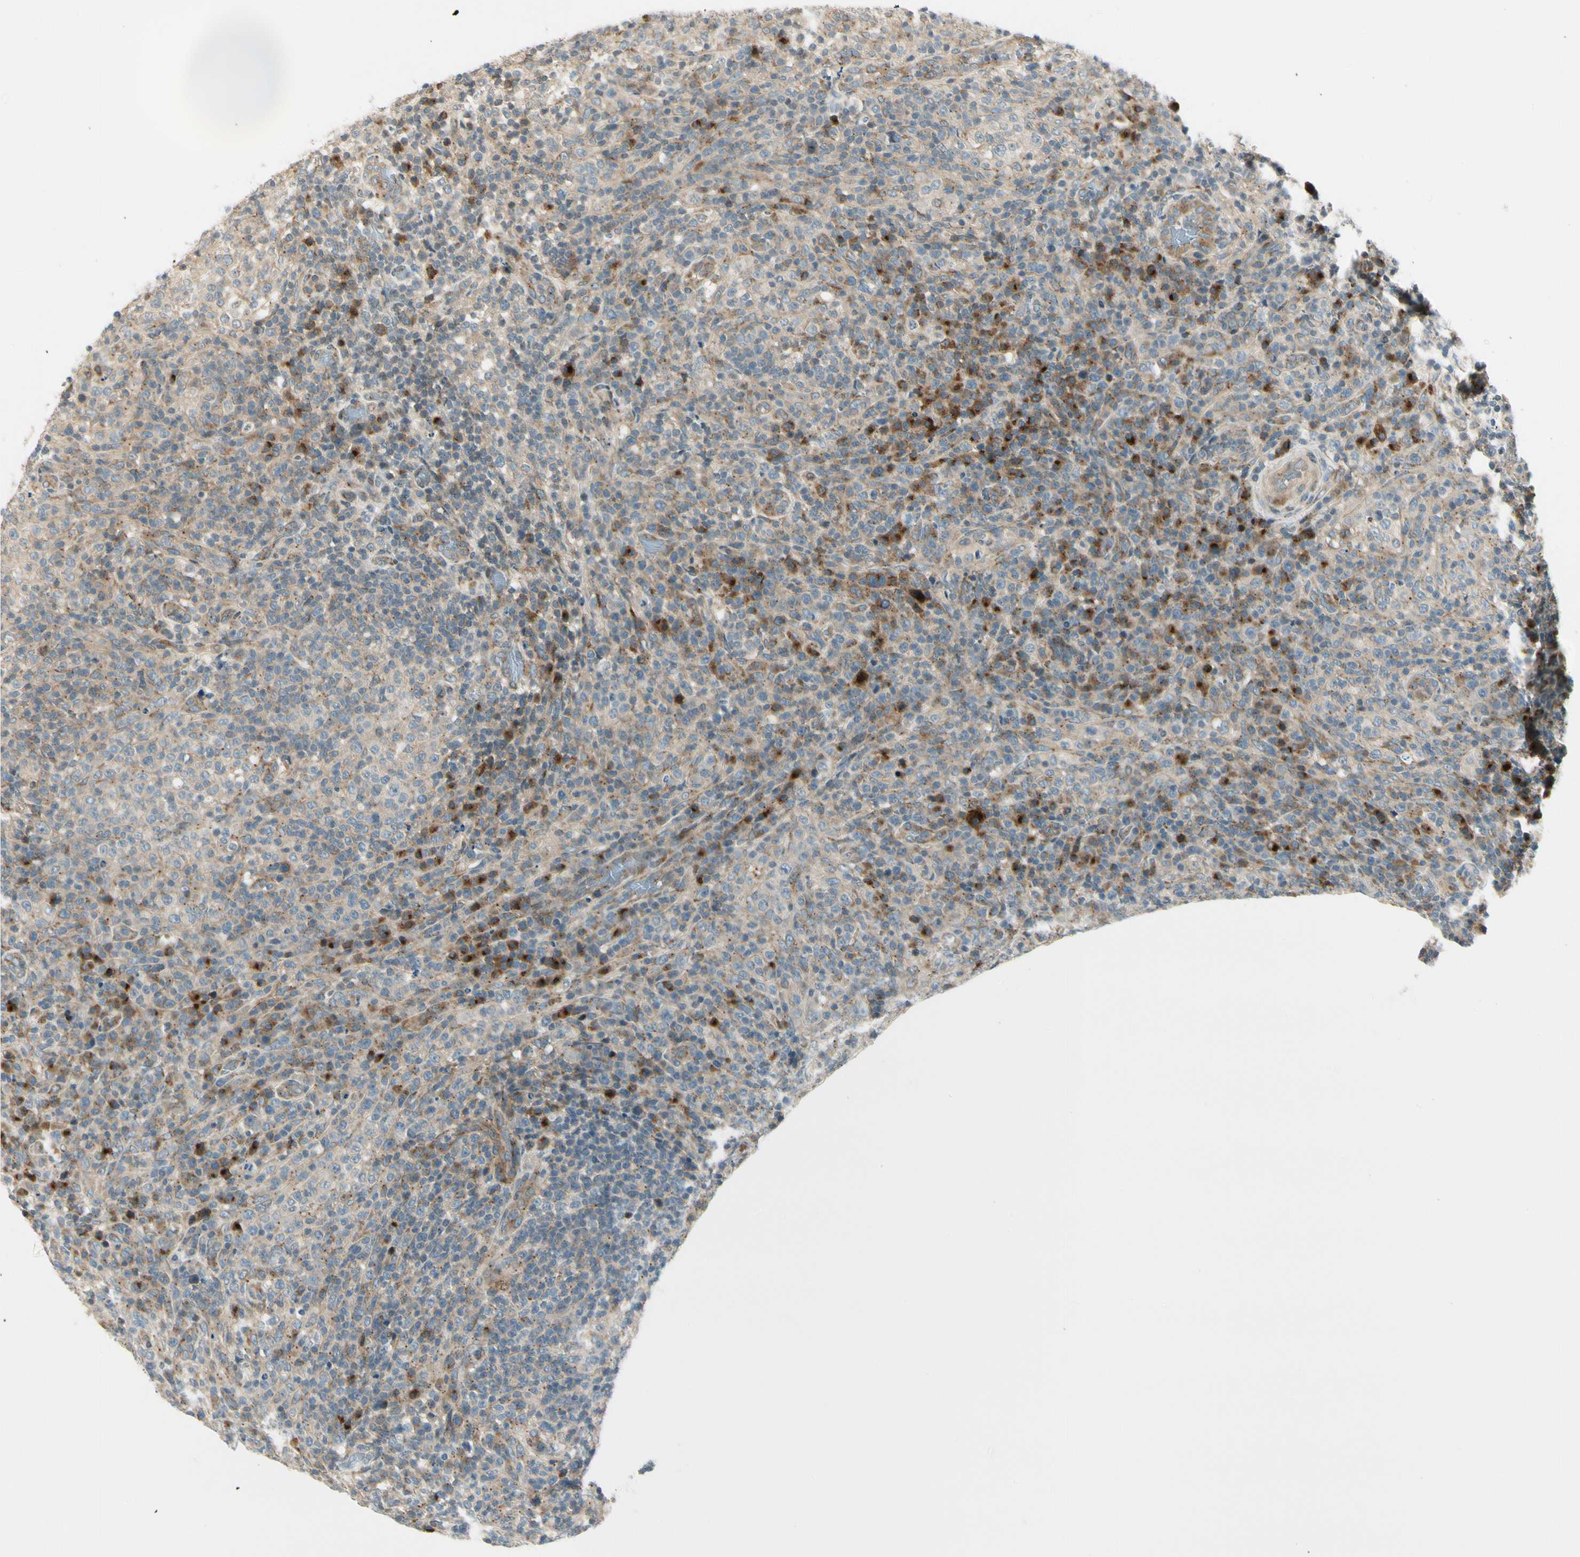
{"staining": {"intensity": "weak", "quantity": ">75%", "location": "cytoplasmic/membranous"}, "tissue": "lymphoma", "cell_type": "Tumor cells", "image_type": "cancer", "snomed": [{"axis": "morphology", "description": "Malignant lymphoma, non-Hodgkin's type, High grade"}, {"axis": "topography", "description": "Lymph node"}], "caption": "Approximately >75% of tumor cells in lymphoma exhibit weak cytoplasmic/membranous protein expression as visualized by brown immunohistochemical staining.", "gene": "MANSC1", "patient": {"sex": "female", "age": 76}}